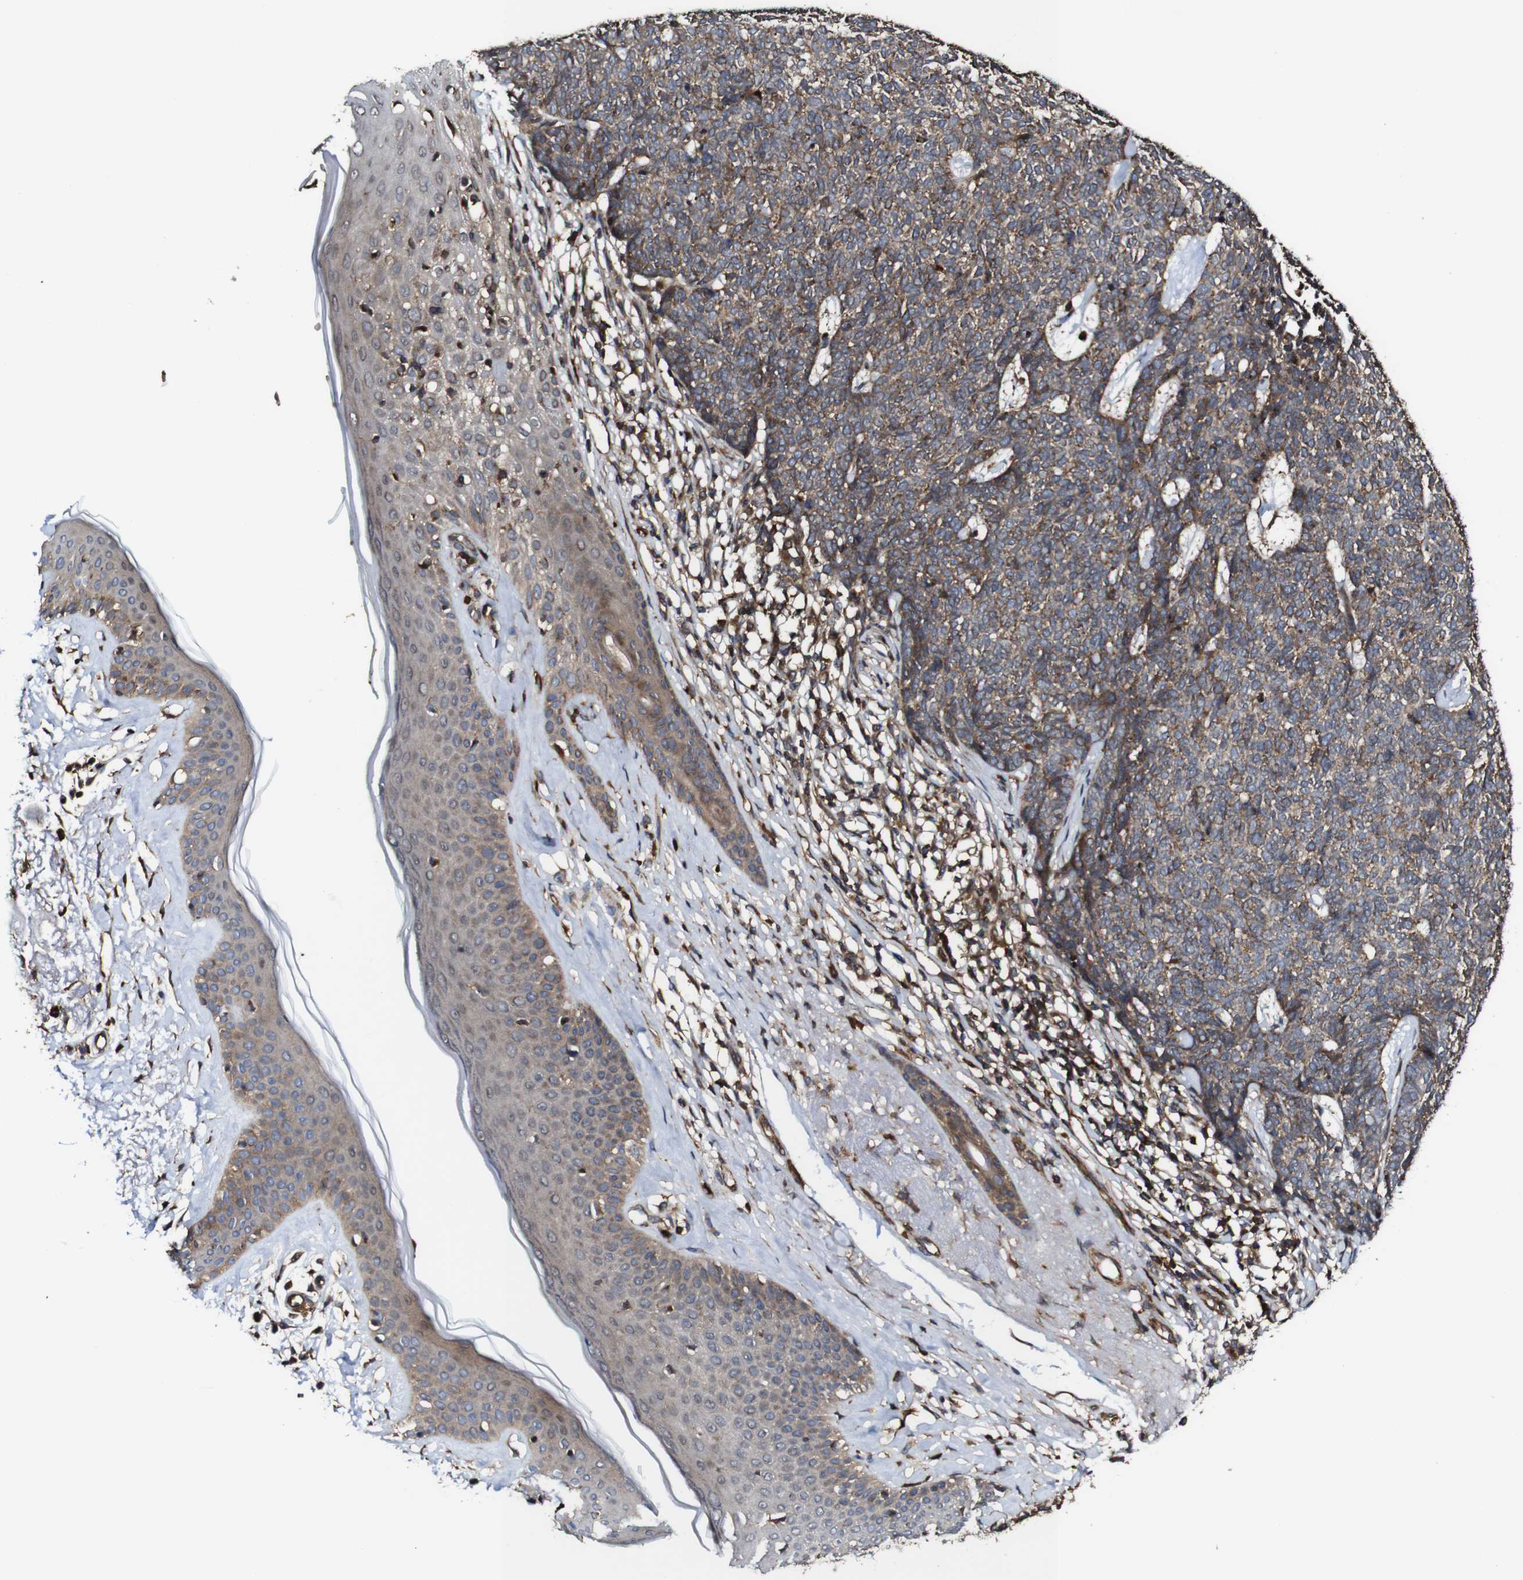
{"staining": {"intensity": "weak", "quantity": ">75%", "location": "cytoplasmic/membranous"}, "tissue": "skin cancer", "cell_type": "Tumor cells", "image_type": "cancer", "snomed": [{"axis": "morphology", "description": "Basal cell carcinoma"}, {"axis": "topography", "description": "Skin"}], "caption": "Protein staining of skin cancer tissue shows weak cytoplasmic/membranous positivity in approximately >75% of tumor cells.", "gene": "TNIK", "patient": {"sex": "female", "age": 84}}